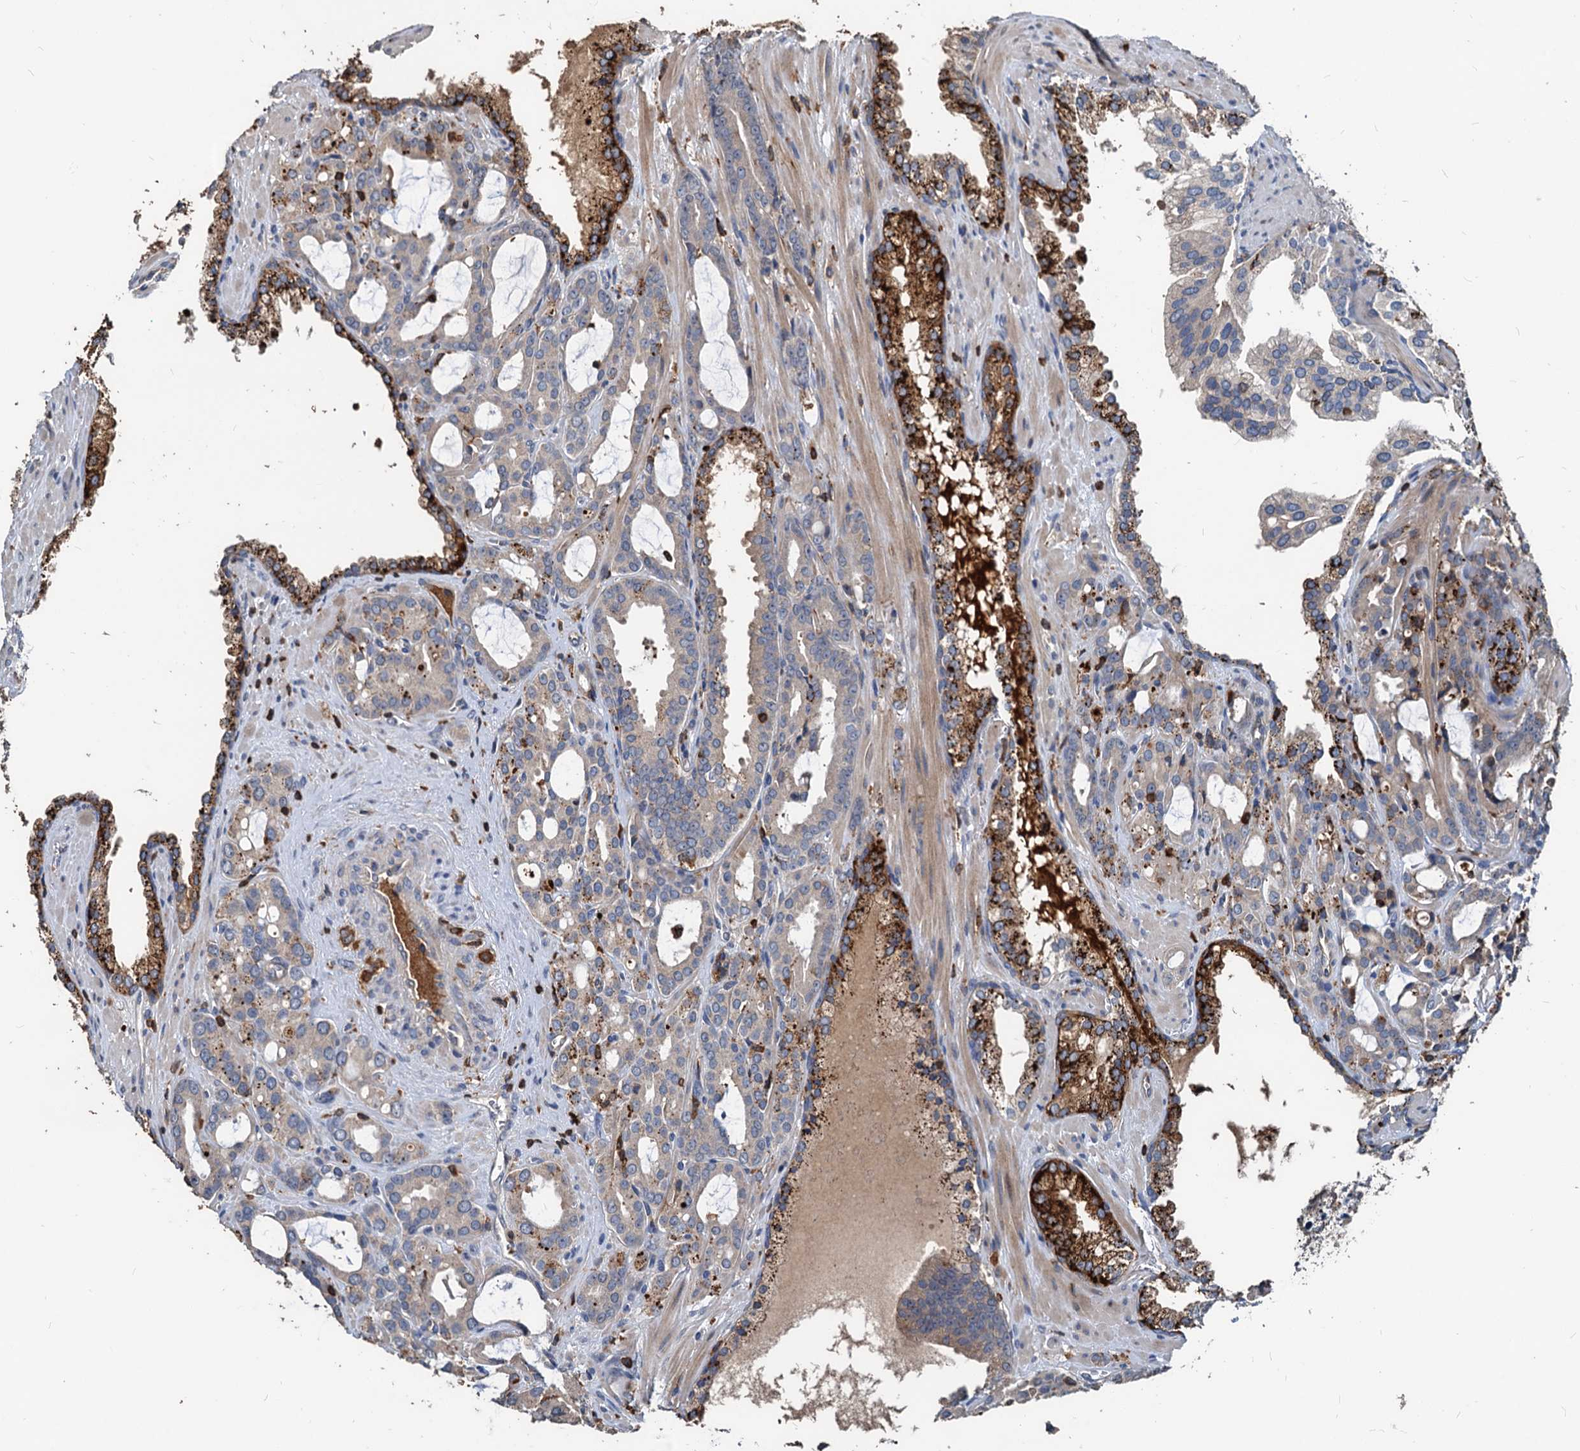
{"staining": {"intensity": "negative", "quantity": "none", "location": "none"}, "tissue": "prostate cancer", "cell_type": "Tumor cells", "image_type": "cancer", "snomed": [{"axis": "morphology", "description": "Adenocarcinoma, High grade"}, {"axis": "topography", "description": "Prostate"}], "caption": "Tumor cells are negative for brown protein staining in prostate adenocarcinoma (high-grade).", "gene": "LCP2", "patient": {"sex": "male", "age": 72}}